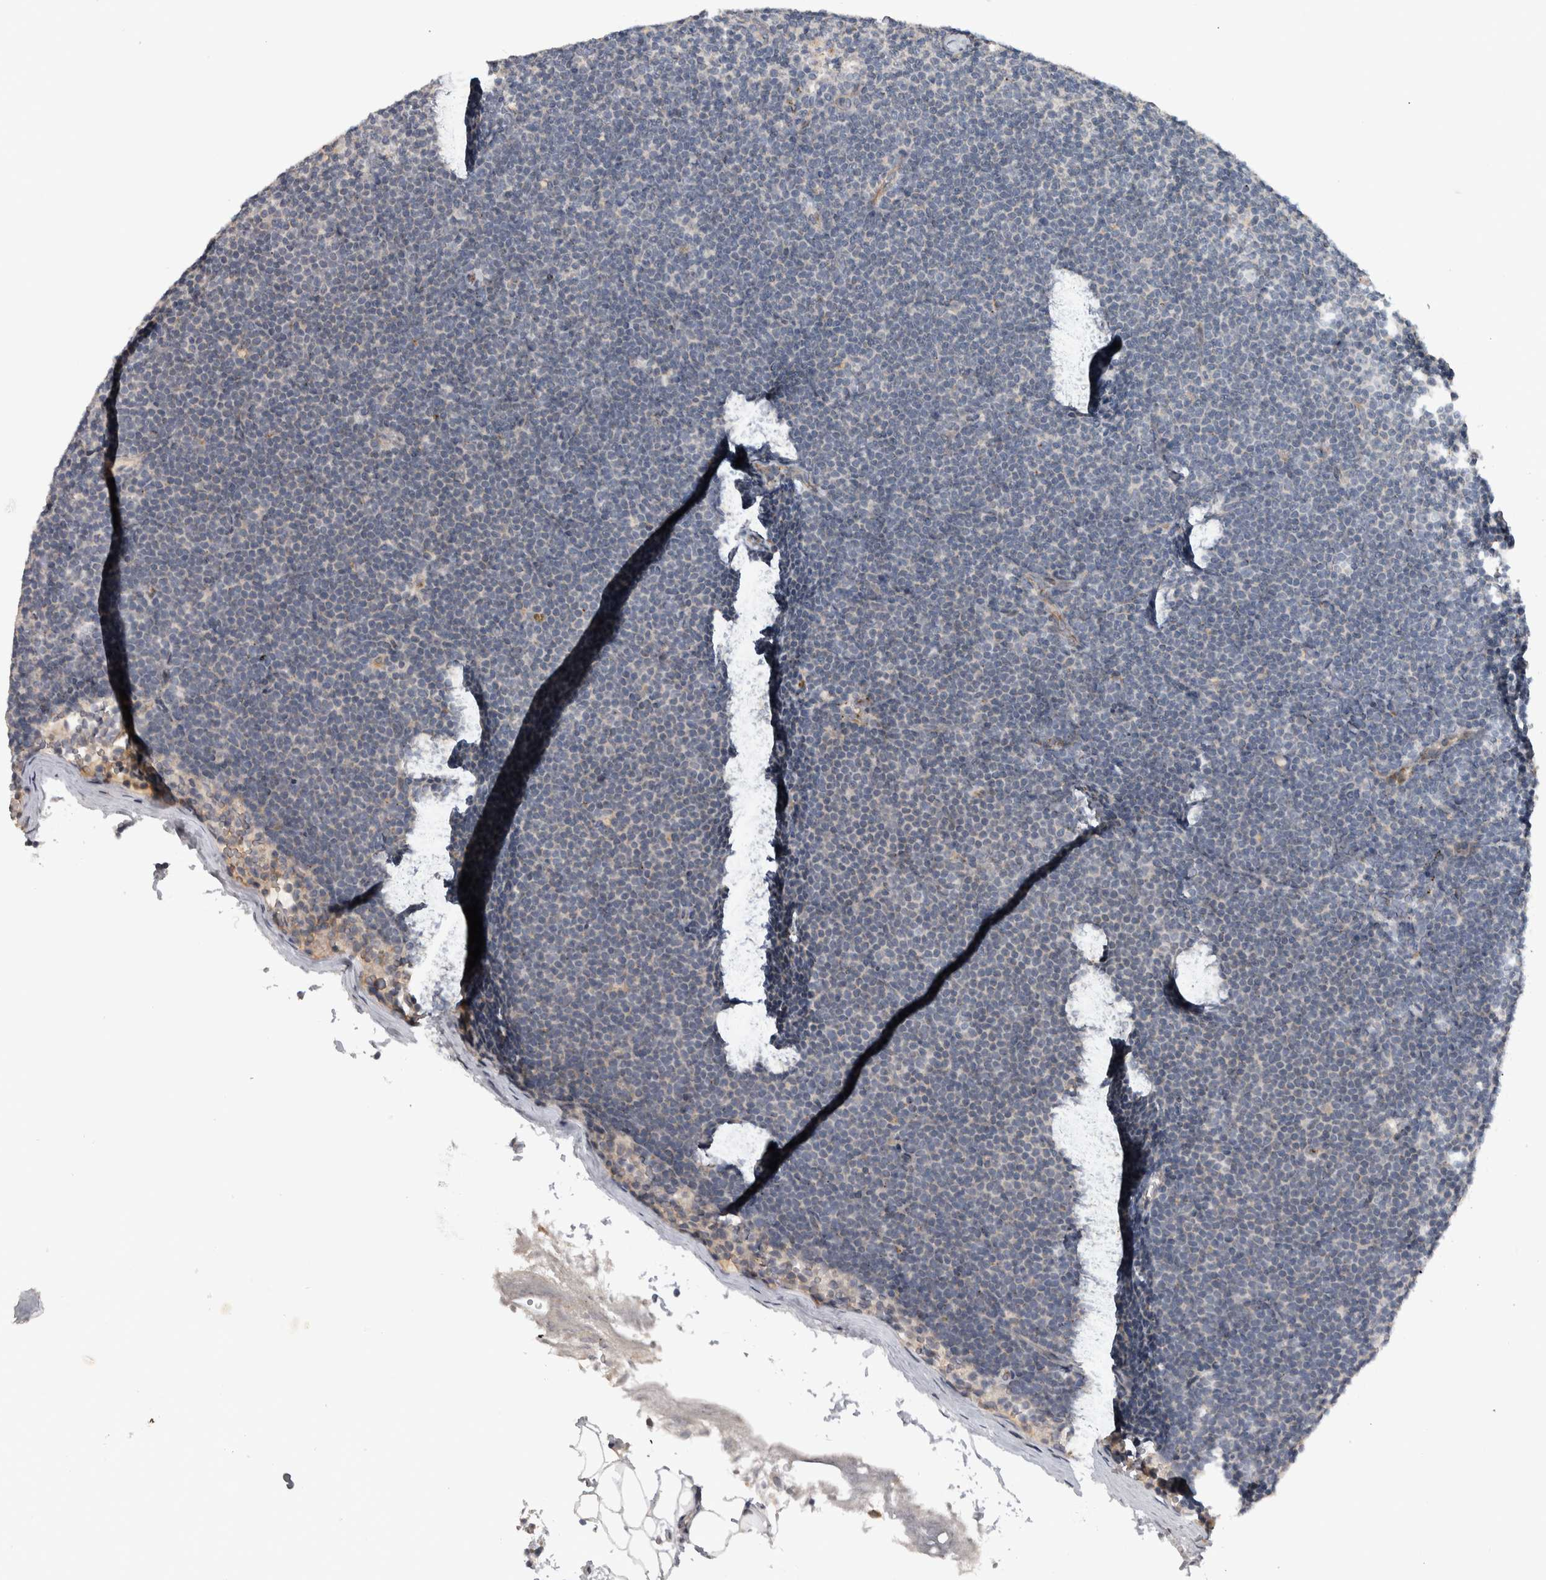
{"staining": {"intensity": "negative", "quantity": "none", "location": "none"}, "tissue": "lymphoma", "cell_type": "Tumor cells", "image_type": "cancer", "snomed": [{"axis": "morphology", "description": "Malignant lymphoma, non-Hodgkin's type, Low grade"}, {"axis": "topography", "description": "Lymph node"}], "caption": "DAB (3,3'-diaminobenzidine) immunohistochemical staining of human lymphoma exhibits no significant staining in tumor cells.", "gene": "FAM83G", "patient": {"sex": "female", "age": 53}}